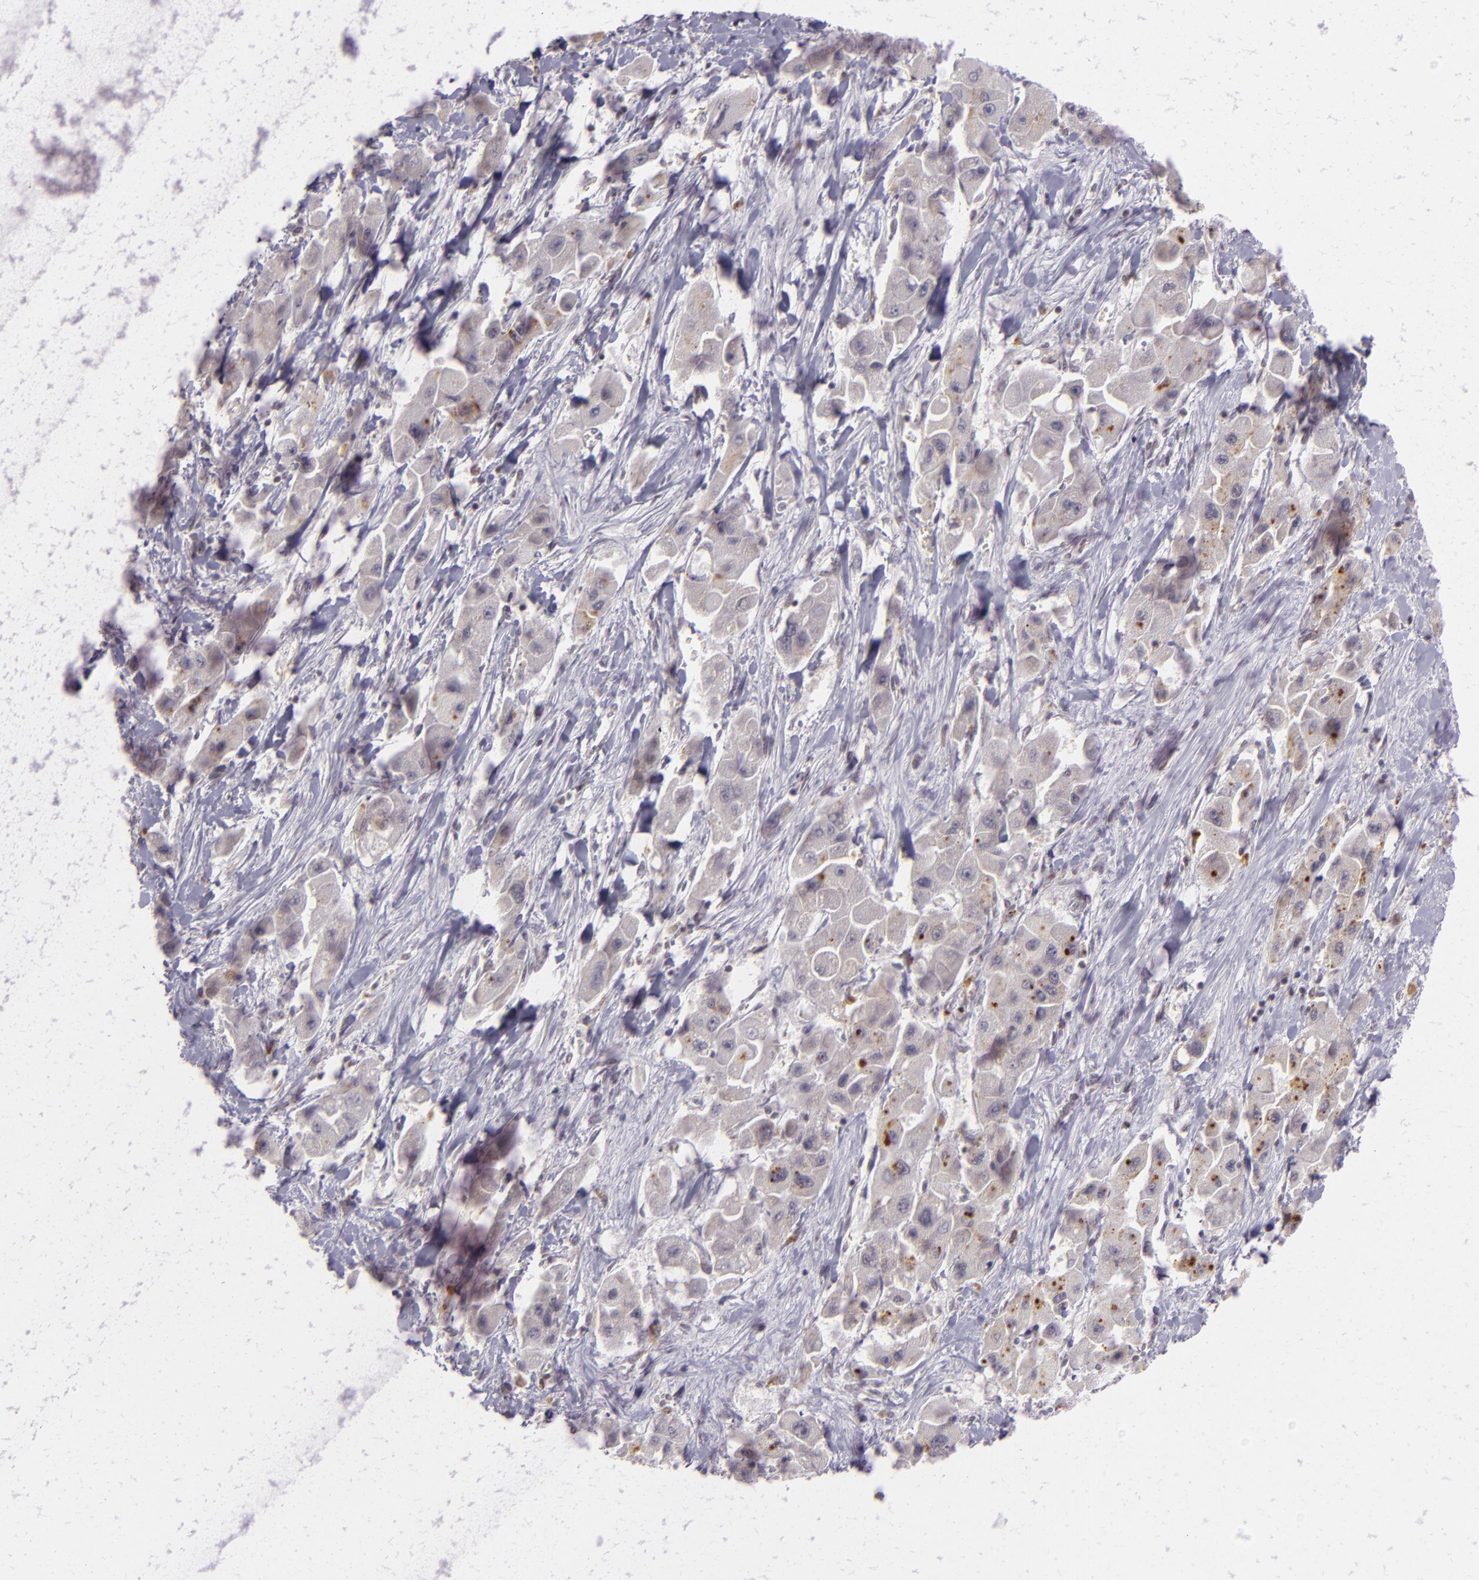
{"staining": {"intensity": "weak", "quantity": ">75%", "location": "cytoplasmic/membranous"}, "tissue": "liver cancer", "cell_type": "Tumor cells", "image_type": "cancer", "snomed": [{"axis": "morphology", "description": "Carcinoma, Hepatocellular, NOS"}, {"axis": "topography", "description": "Liver"}], "caption": "This photomicrograph exhibits IHC staining of human liver cancer, with low weak cytoplasmic/membranous positivity in about >75% of tumor cells.", "gene": "ZFX", "patient": {"sex": "male", "age": 24}}